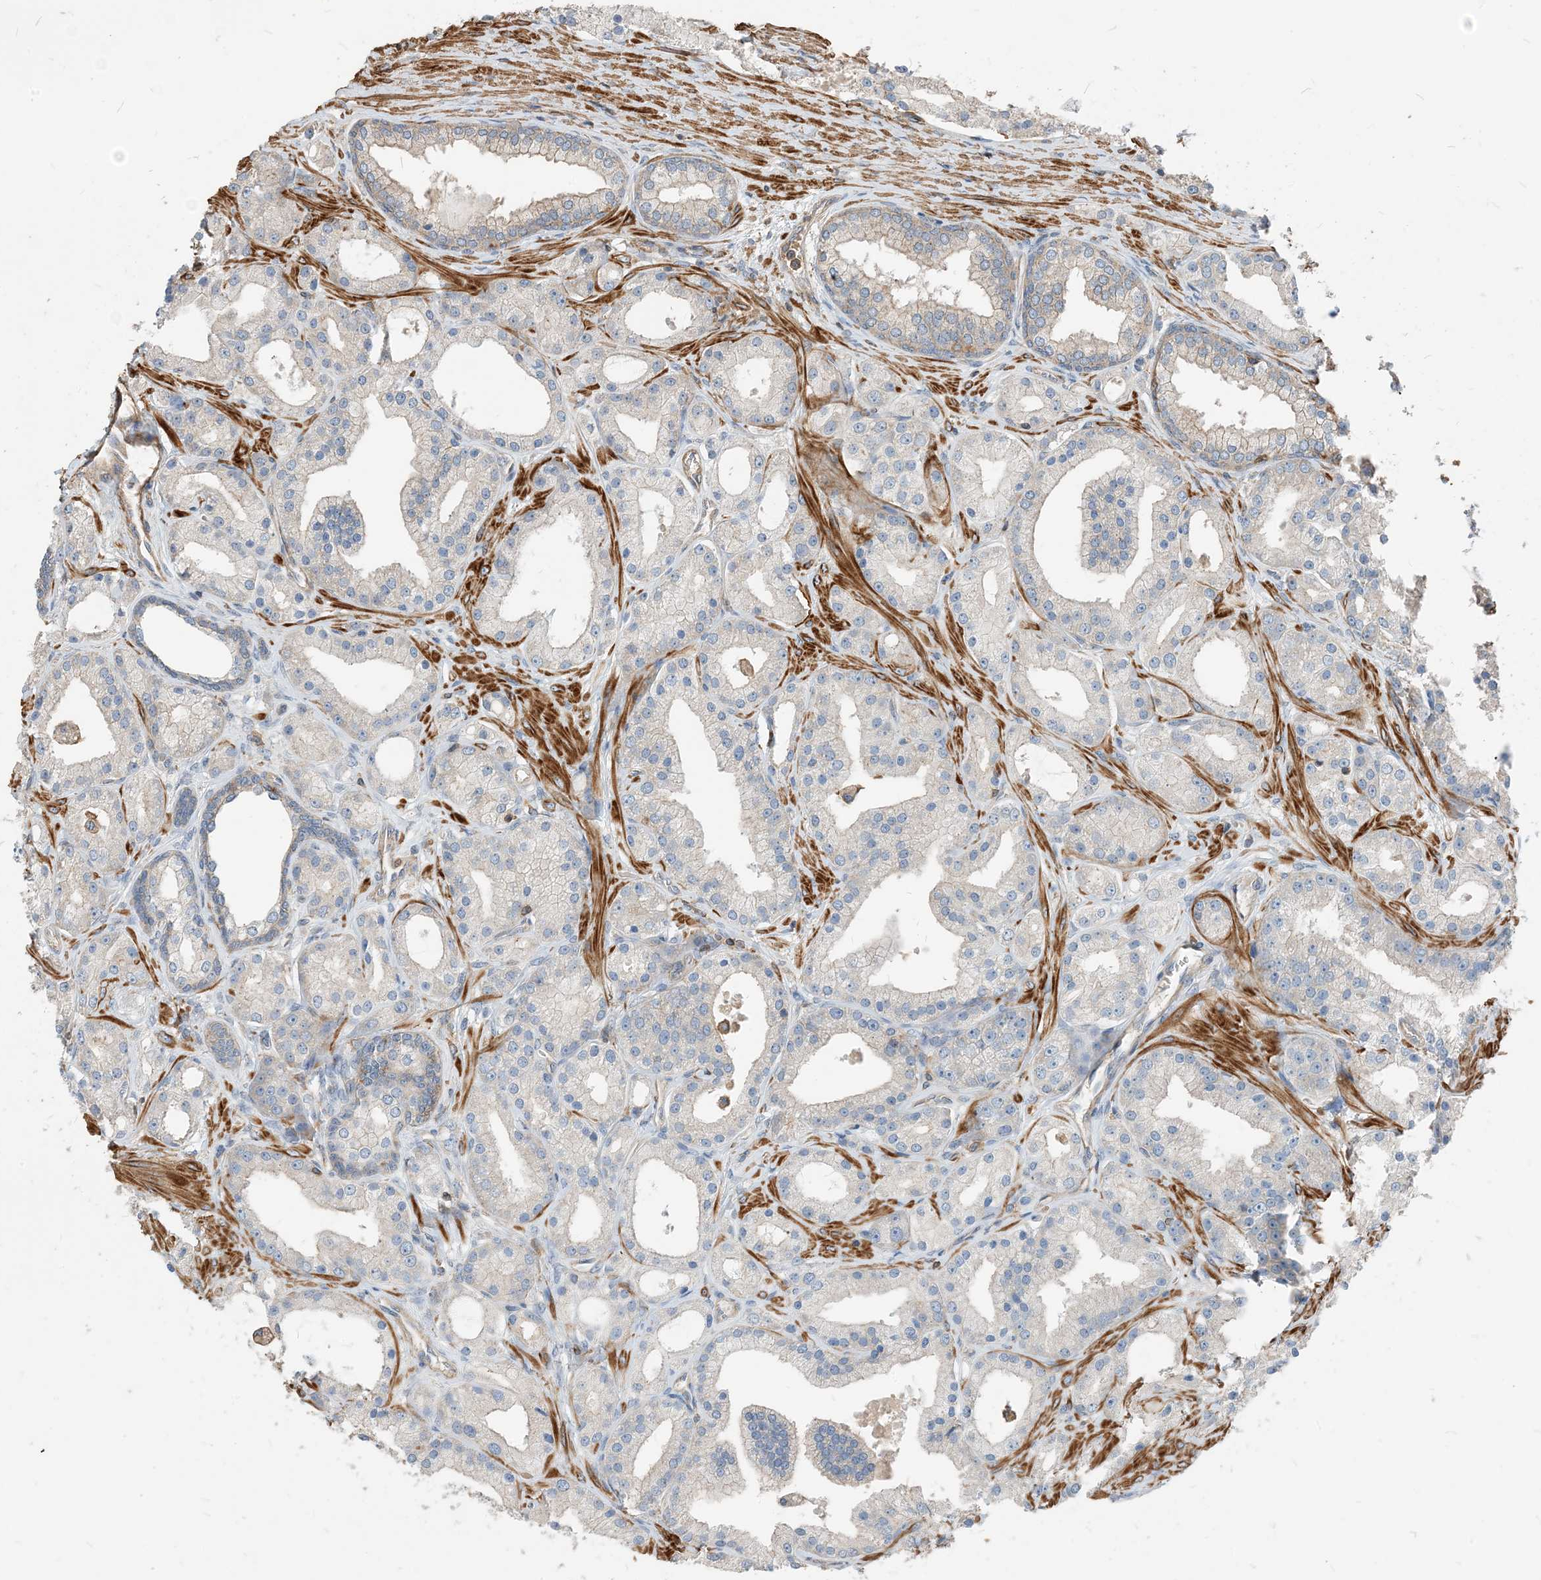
{"staining": {"intensity": "negative", "quantity": "none", "location": "none"}, "tissue": "prostate cancer", "cell_type": "Tumor cells", "image_type": "cancer", "snomed": [{"axis": "morphology", "description": "Adenocarcinoma, Low grade"}, {"axis": "topography", "description": "Prostate"}], "caption": "Immunohistochemistry of prostate cancer demonstrates no staining in tumor cells.", "gene": "PARVG", "patient": {"sex": "male", "age": 67}}